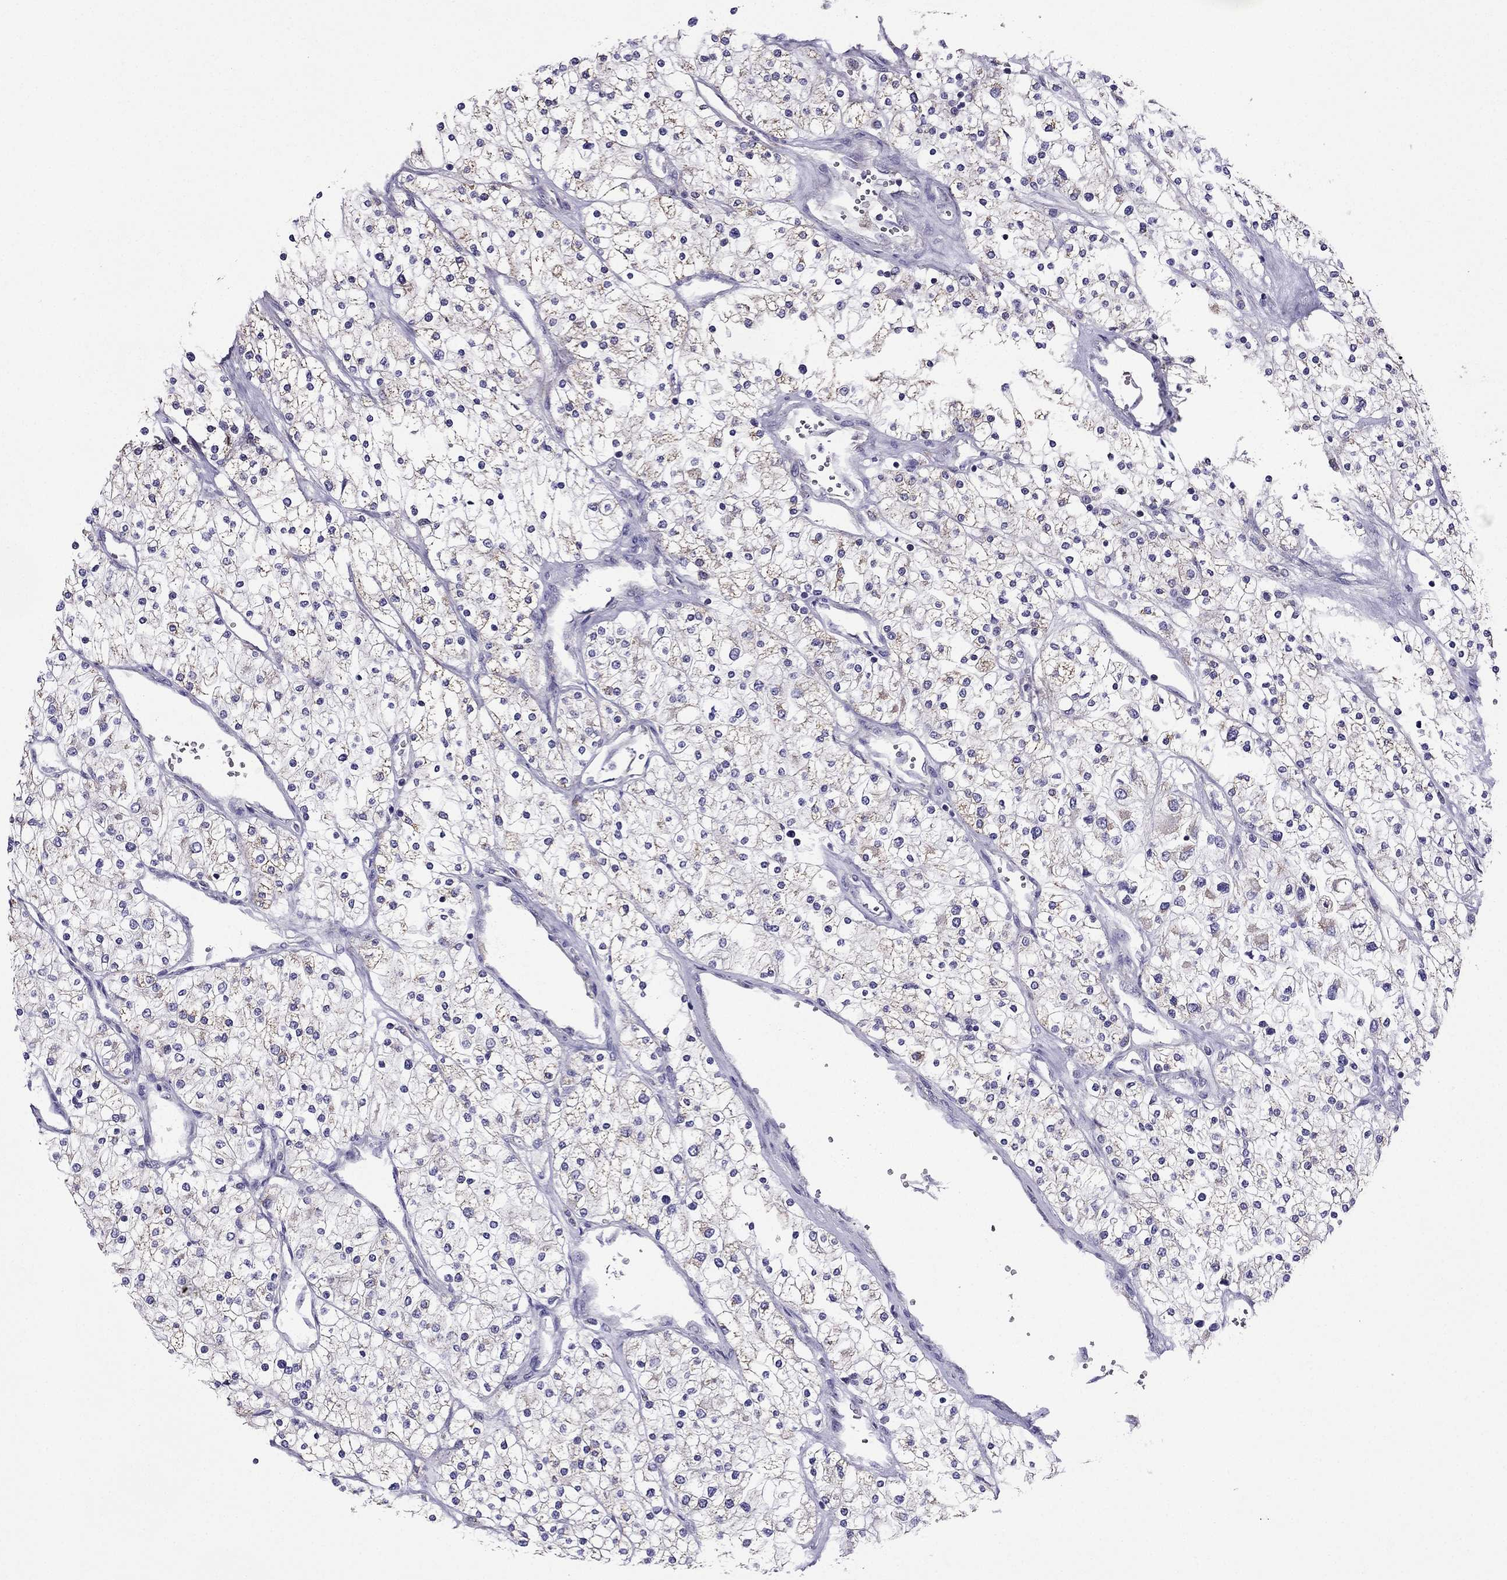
{"staining": {"intensity": "weak", "quantity": ">75%", "location": "cytoplasmic/membranous"}, "tissue": "renal cancer", "cell_type": "Tumor cells", "image_type": "cancer", "snomed": [{"axis": "morphology", "description": "Adenocarcinoma, NOS"}, {"axis": "topography", "description": "Kidney"}], "caption": "High-magnification brightfield microscopy of renal adenocarcinoma stained with DAB (3,3'-diaminobenzidine) (brown) and counterstained with hematoxylin (blue). tumor cells exhibit weak cytoplasmic/membranous positivity is identified in about>75% of cells. The protein of interest is stained brown, and the nuclei are stained in blue (DAB IHC with brightfield microscopy, high magnification).", "gene": "DSC1", "patient": {"sex": "male", "age": 80}}